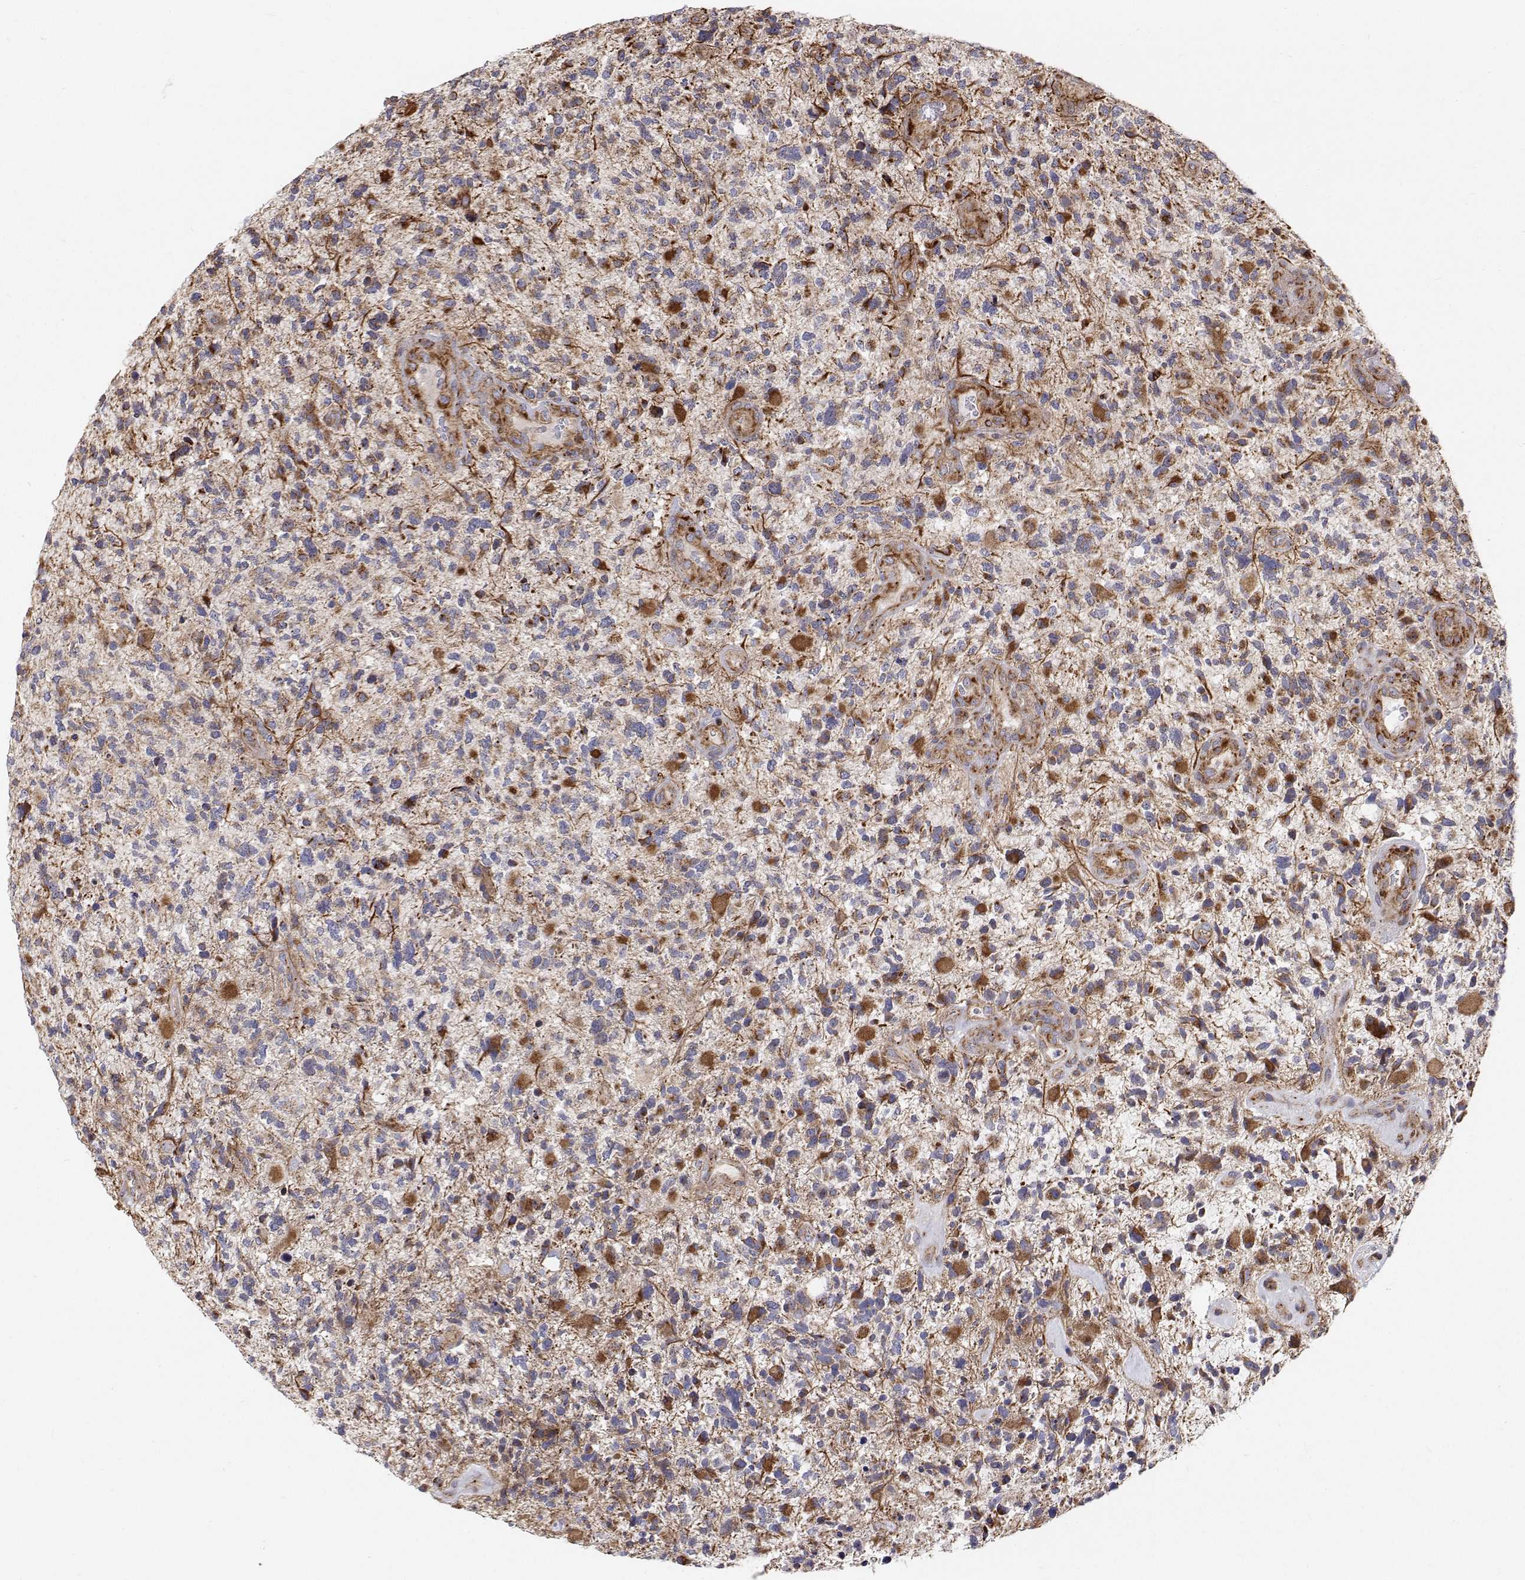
{"staining": {"intensity": "negative", "quantity": "none", "location": "none"}, "tissue": "glioma", "cell_type": "Tumor cells", "image_type": "cancer", "snomed": [{"axis": "morphology", "description": "Glioma, malignant, High grade"}, {"axis": "topography", "description": "Brain"}], "caption": "This is an immunohistochemistry micrograph of glioma. There is no positivity in tumor cells.", "gene": "SPICE1", "patient": {"sex": "female", "age": 71}}